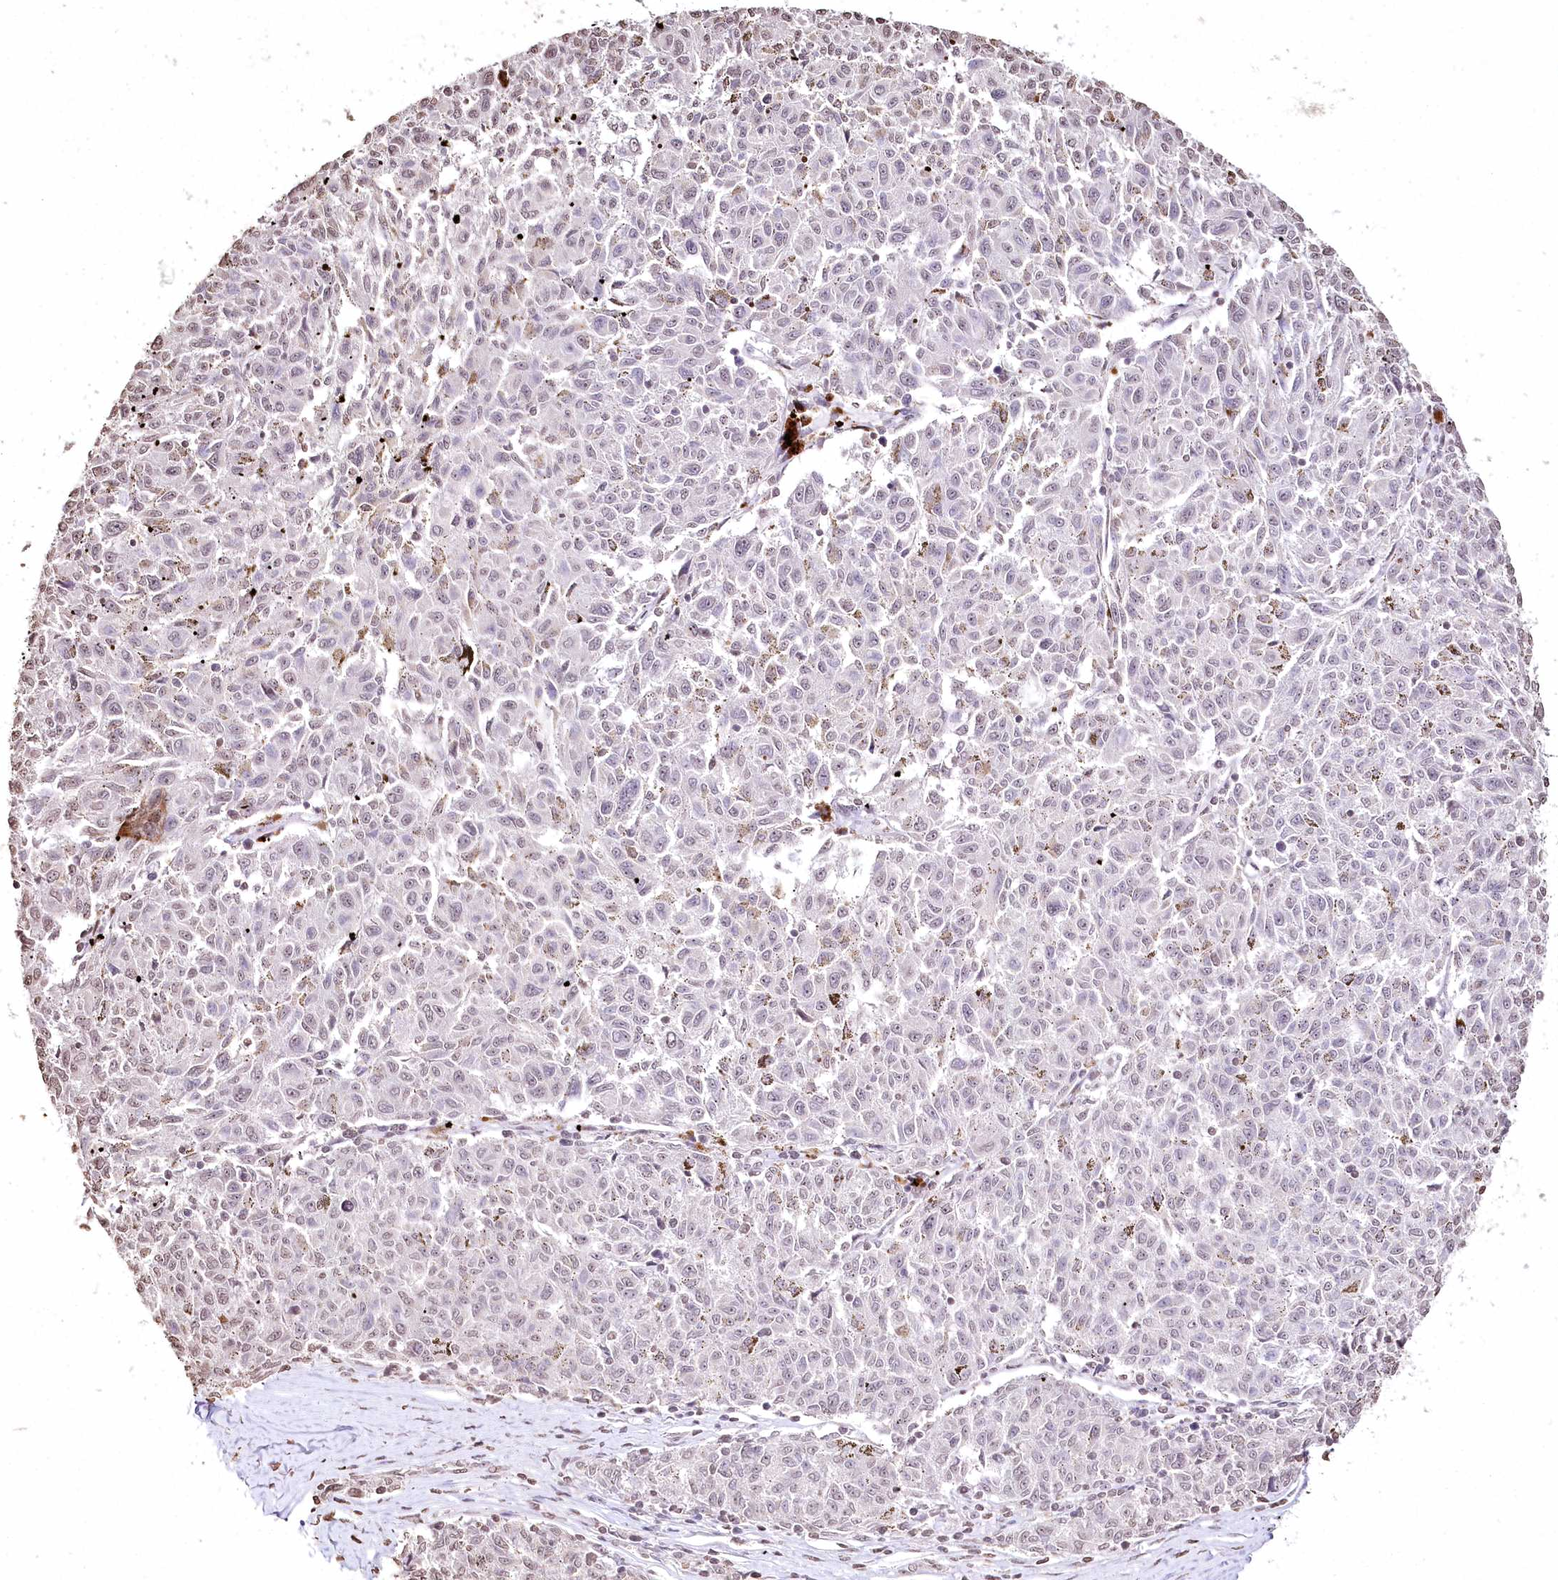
{"staining": {"intensity": "negative", "quantity": "none", "location": "none"}, "tissue": "melanoma", "cell_type": "Tumor cells", "image_type": "cancer", "snomed": [{"axis": "morphology", "description": "Malignant melanoma, NOS"}, {"axis": "topography", "description": "Skin"}], "caption": "This micrograph is of melanoma stained with immunohistochemistry (IHC) to label a protein in brown with the nuclei are counter-stained blue. There is no positivity in tumor cells. (DAB (3,3'-diaminobenzidine) IHC with hematoxylin counter stain).", "gene": "DMXL1", "patient": {"sex": "female", "age": 72}}